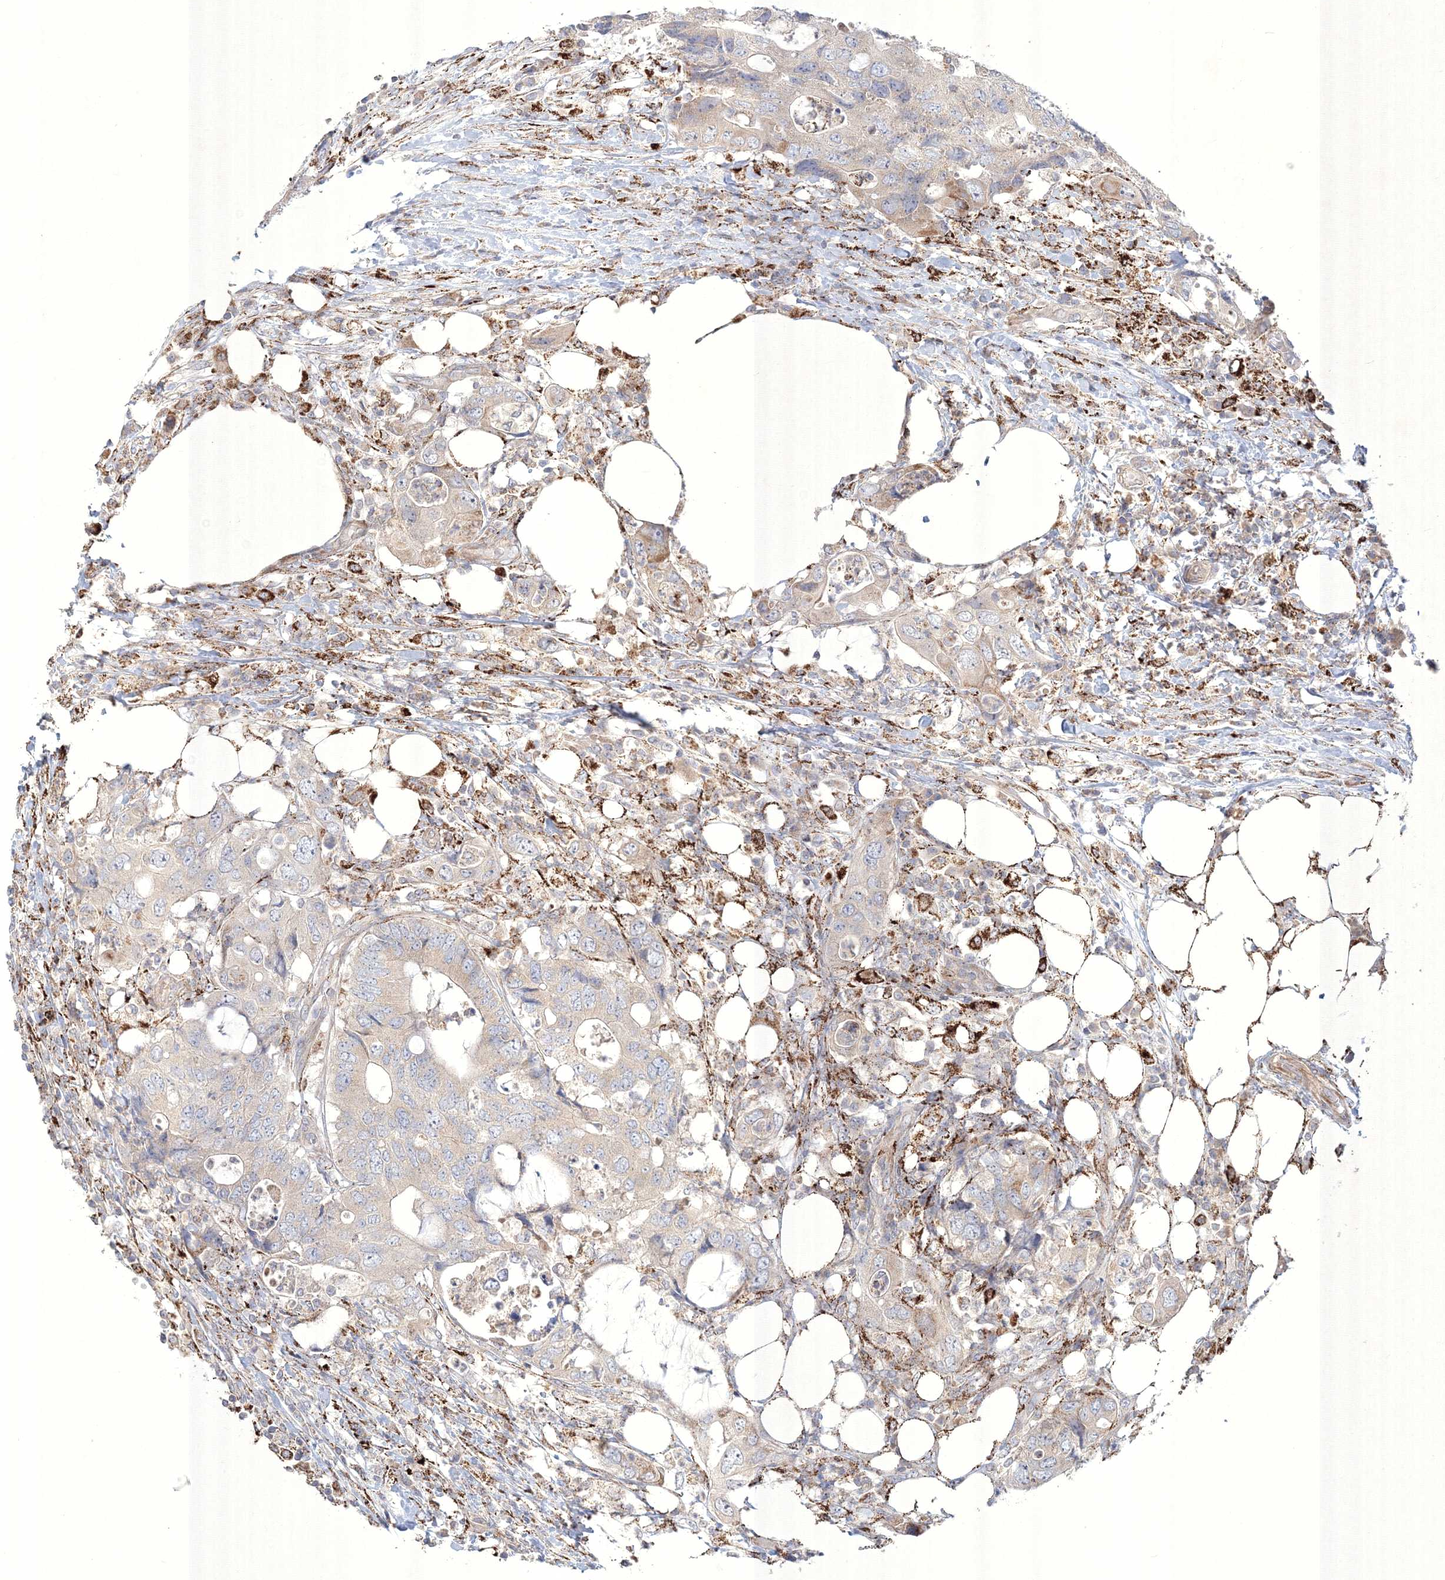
{"staining": {"intensity": "negative", "quantity": "none", "location": "none"}, "tissue": "colorectal cancer", "cell_type": "Tumor cells", "image_type": "cancer", "snomed": [{"axis": "morphology", "description": "Adenocarcinoma, NOS"}, {"axis": "topography", "description": "Colon"}], "caption": "Immunohistochemistry micrograph of human colorectal cancer stained for a protein (brown), which exhibits no staining in tumor cells. Brightfield microscopy of IHC stained with DAB (brown) and hematoxylin (blue), captured at high magnification.", "gene": "WDR49", "patient": {"sex": "male", "age": 71}}